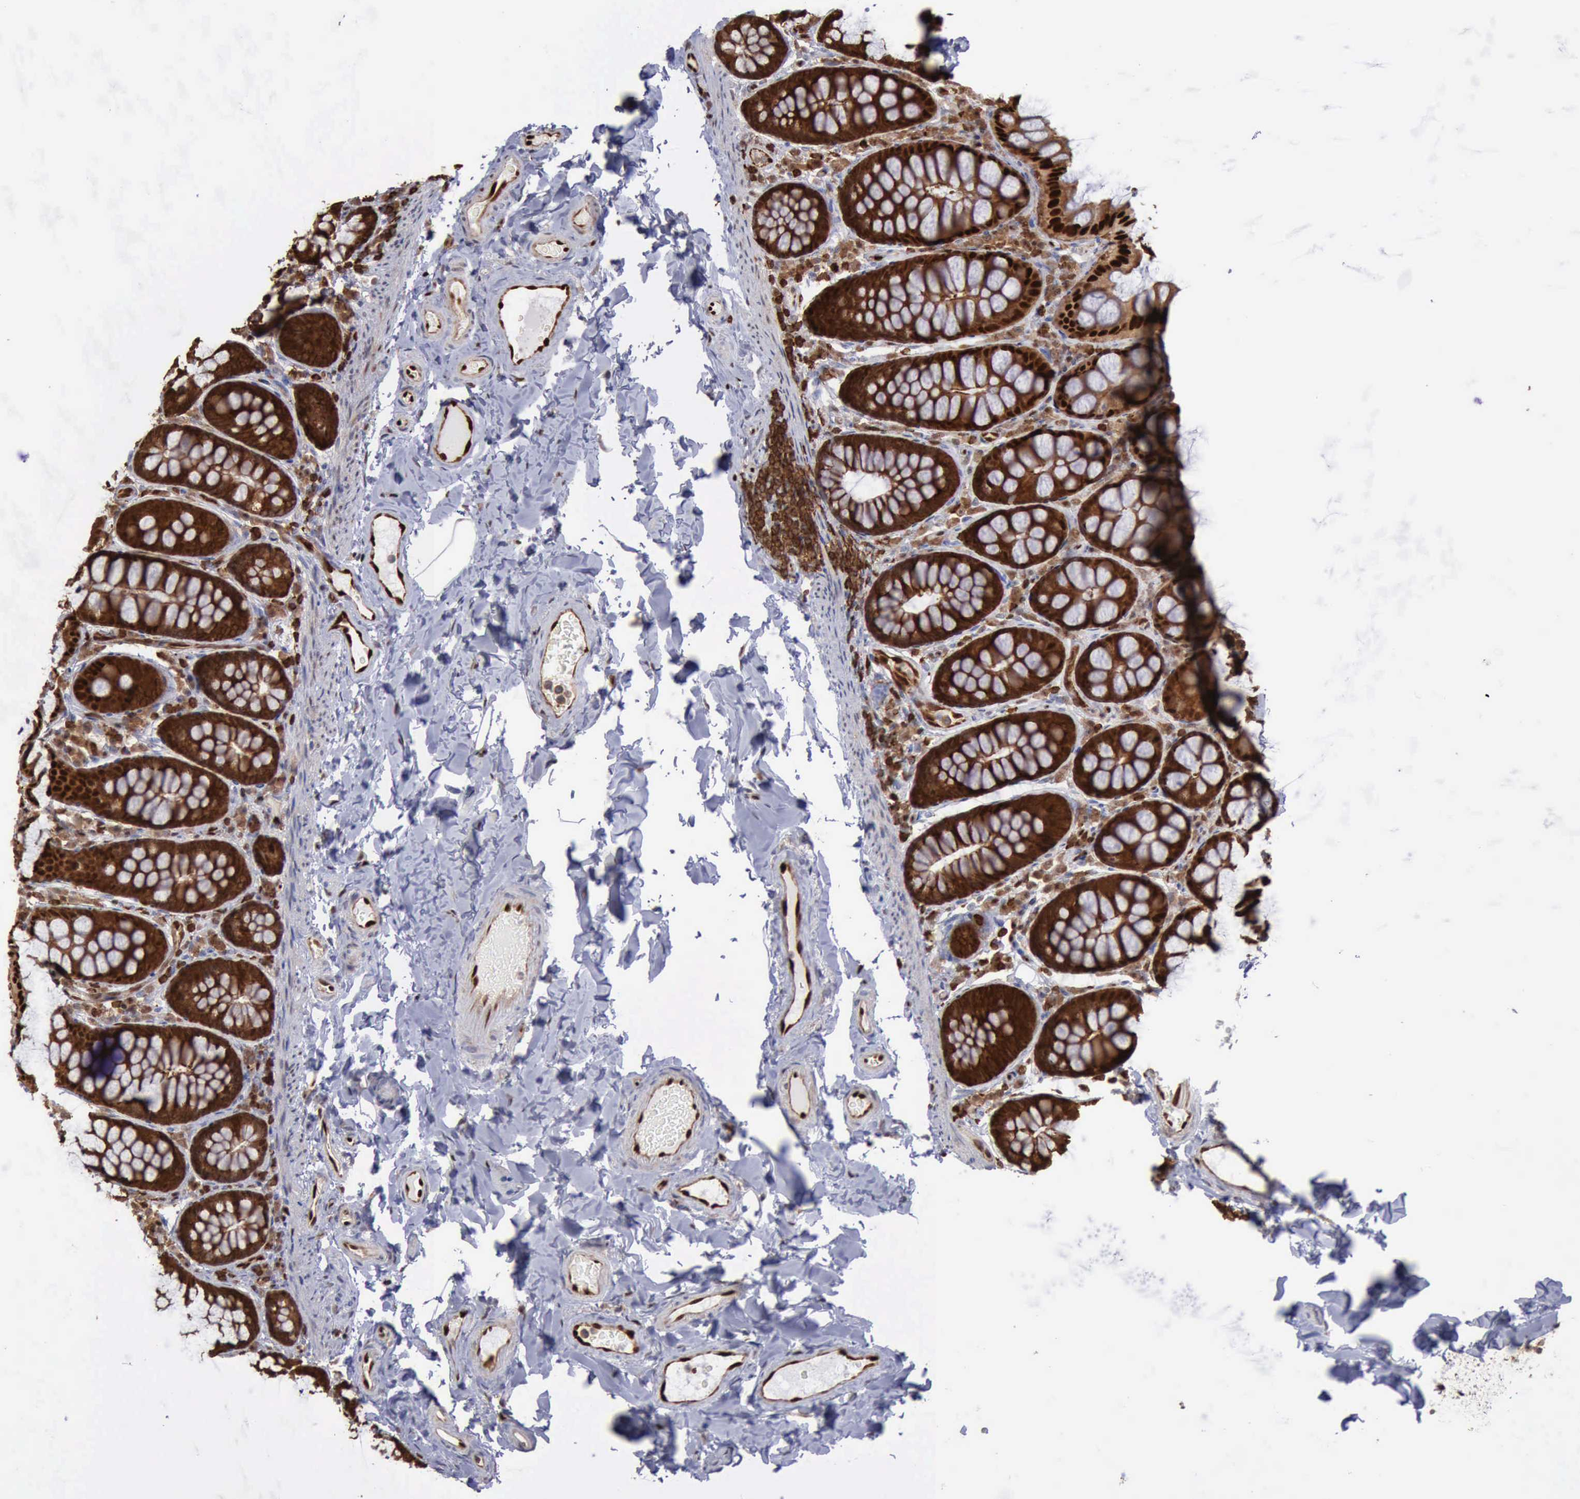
{"staining": {"intensity": "strong", "quantity": ">75%", "location": "cytoplasmic/membranous,nuclear"}, "tissue": "colon", "cell_type": "Endothelial cells", "image_type": "normal", "snomed": [{"axis": "morphology", "description": "Normal tissue, NOS"}, {"axis": "topography", "description": "Colon"}], "caption": "Protein staining demonstrates strong cytoplasmic/membranous,nuclear staining in approximately >75% of endothelial cells in benign colon.", "gene": "PDCD4", "patient": {"sex": "female", "age": 61}}